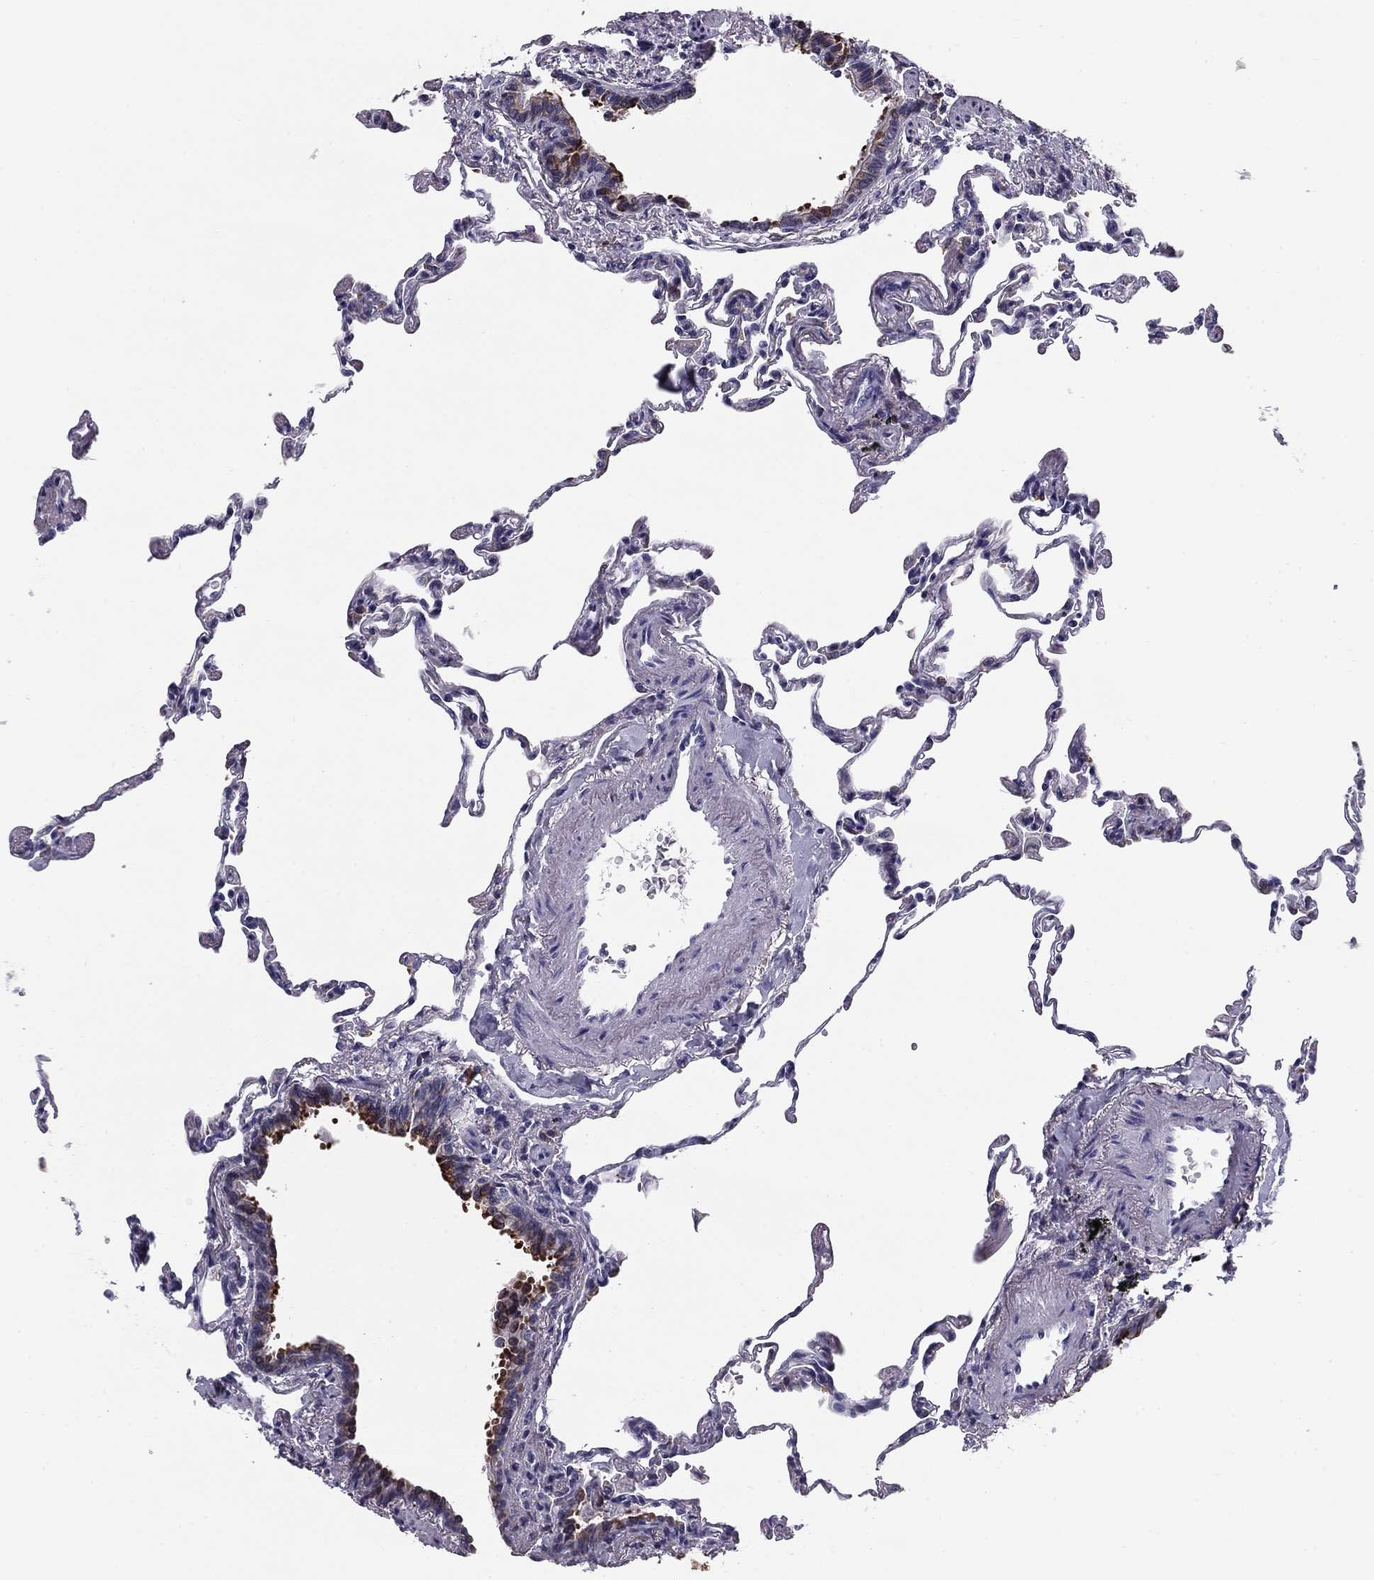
{"staining": {"intensity": "negative", "quantity": "none", "location": "none"}, "tissue": "lung", "cell_type": "Alveolar cells", "image_type": "normal", "snomed": [{"axis": "morphology", "description": "Normal tissue, NOS"}, {"axis": "topography", "description": "Lung"}], "caption": "Immunohistochemical staining of normal human lung displays no significant positivity in alveolar cells.", "gene": "TMED3", "patient": {"sex": "female", "age": 57}}